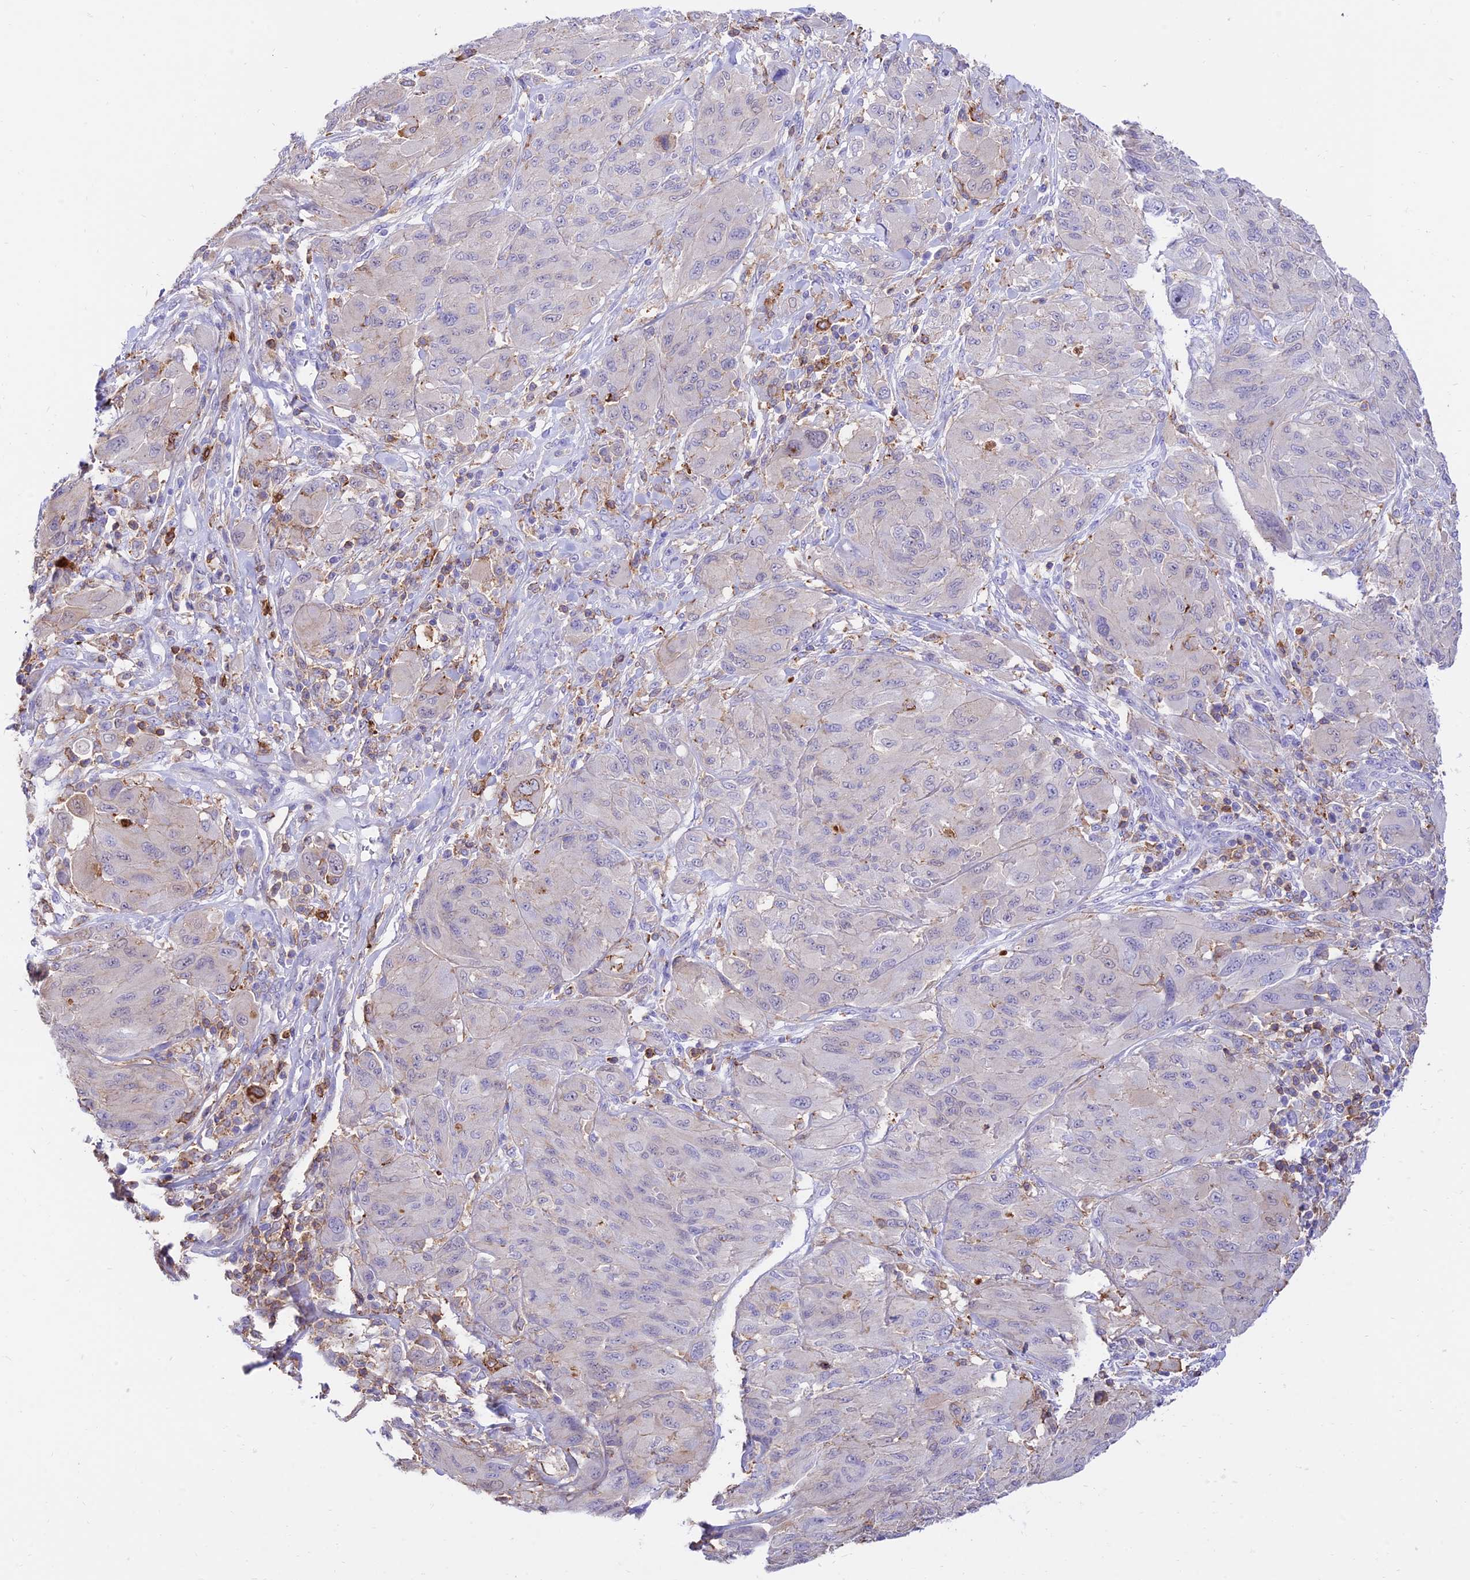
{"staining": {"intensity": "negative", "quantity": "none", "location": "none"}, "tissue": "melanoma", "cell_type": "Tumor cells", "image_type": "cancer", "snomed": [{"axis": "morphology", "description": "Malignant melanoma, NOS"}, {"axis": "topography", "description": "Skin"}], "caption": "High power microscopy micrograph of an IHC image of malignant melanoma, revealing no significant positivity in tumor cells.", "gene": "SREK1IP1", "patient": {"sex": "female", "age": 91}}